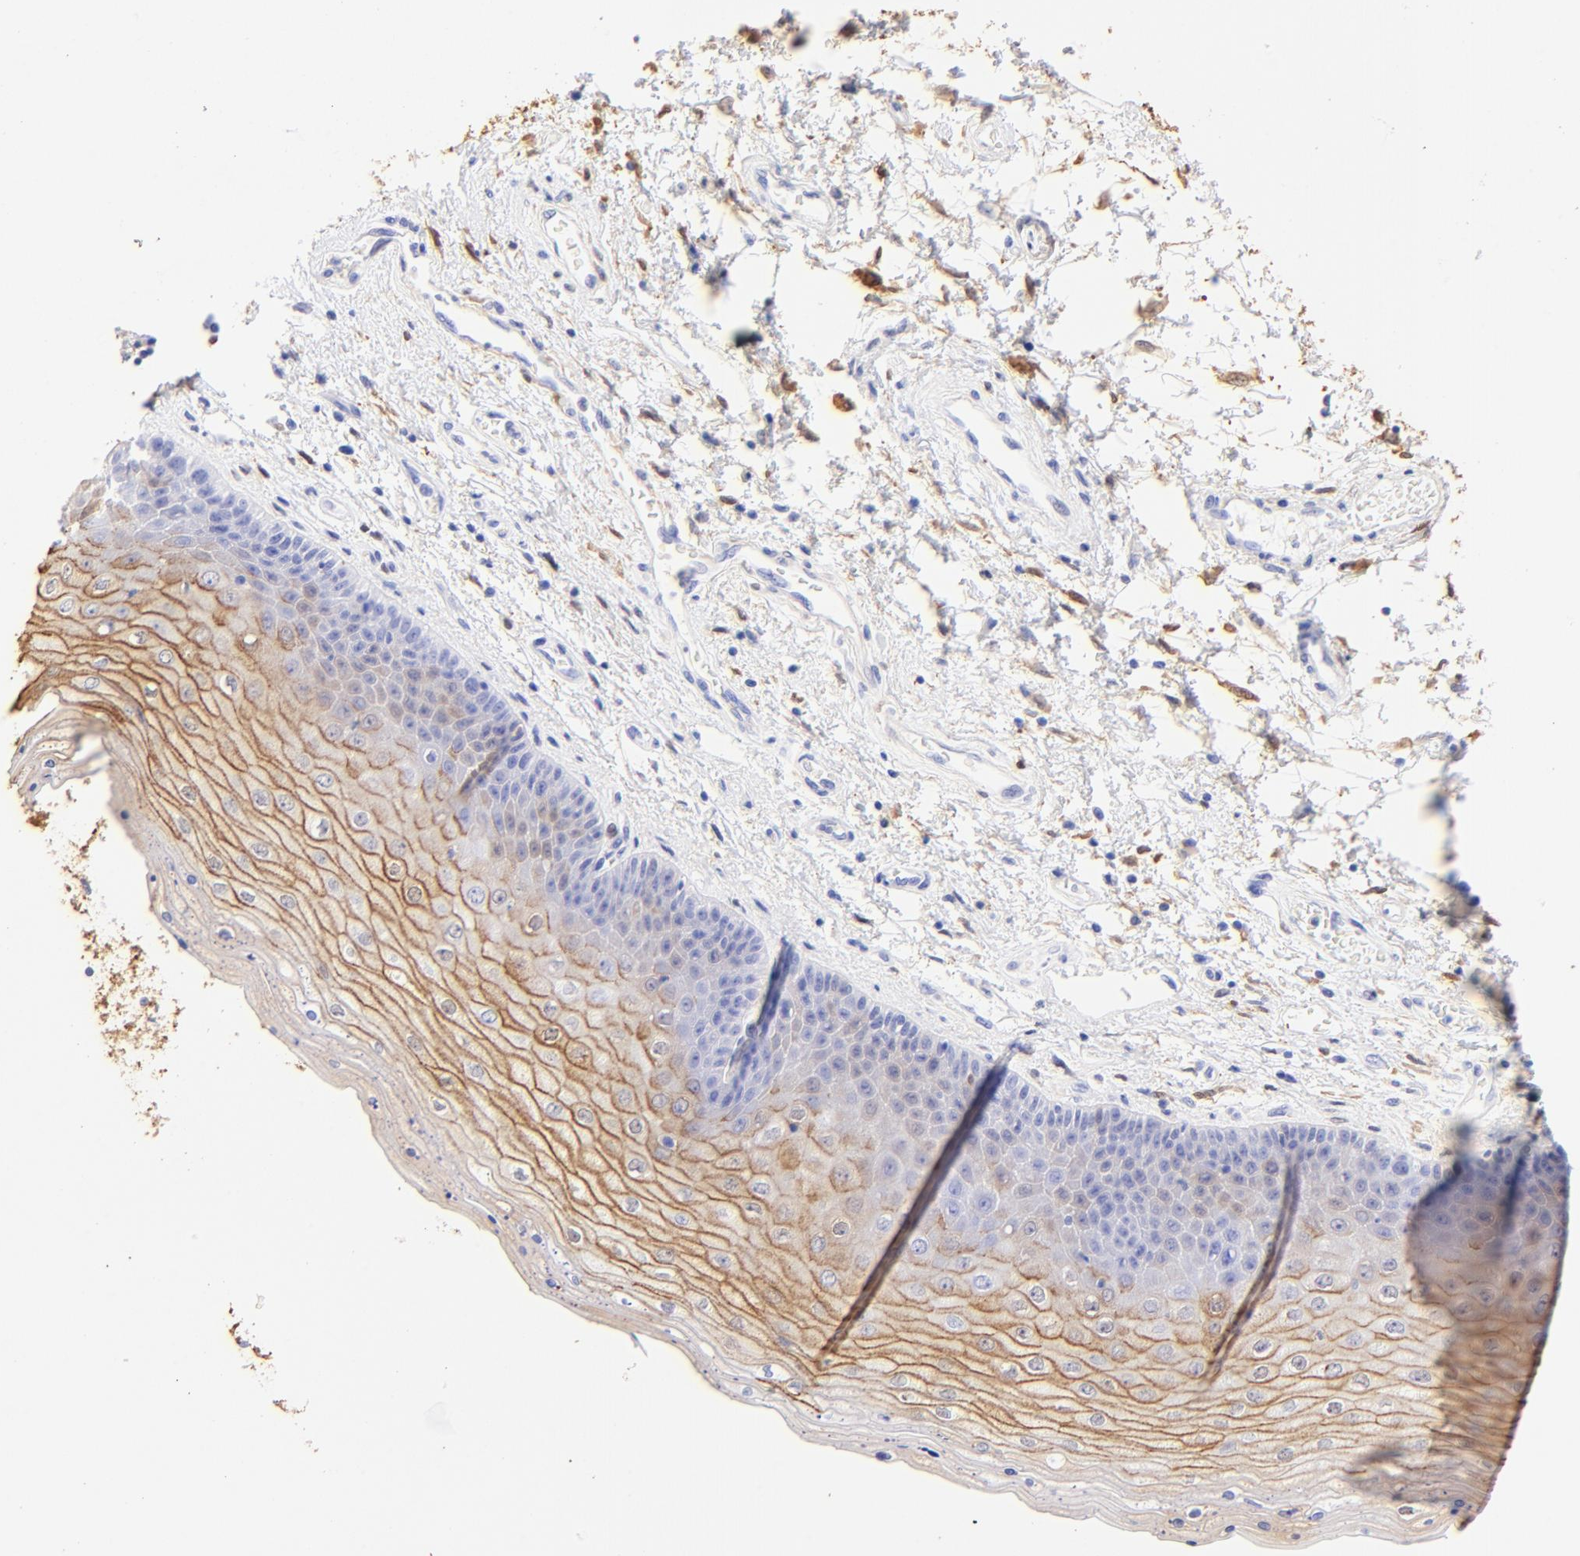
{"staining": {"intensity": "moderate", "quantity": "25%-75%", "location": "cytoplasmic/membranous"}, "tissue": "skin", "cell_type": "Epidermal cells", "image_type": "normal", "snomed": [{"axis": "morphology", "description": "Normal tissue, NOS"}, {"axis": "topography", "description": "Anal"}], "caption": "A high-resolution histopathology image shows immunohistochemistry (IHC) staining of benign skin, which displays moderate cytoplasmic/membranous staining in about 25%-75% of epidermal cells. The protein is stained brown, and the nuclei are stained in blue (DAB (3,3'-diaminobenzidine) IHC with brightfield microscopy, high magnification).", "gene": "ALDH1A1", "patient": {"sex": "female", "age": 46}}